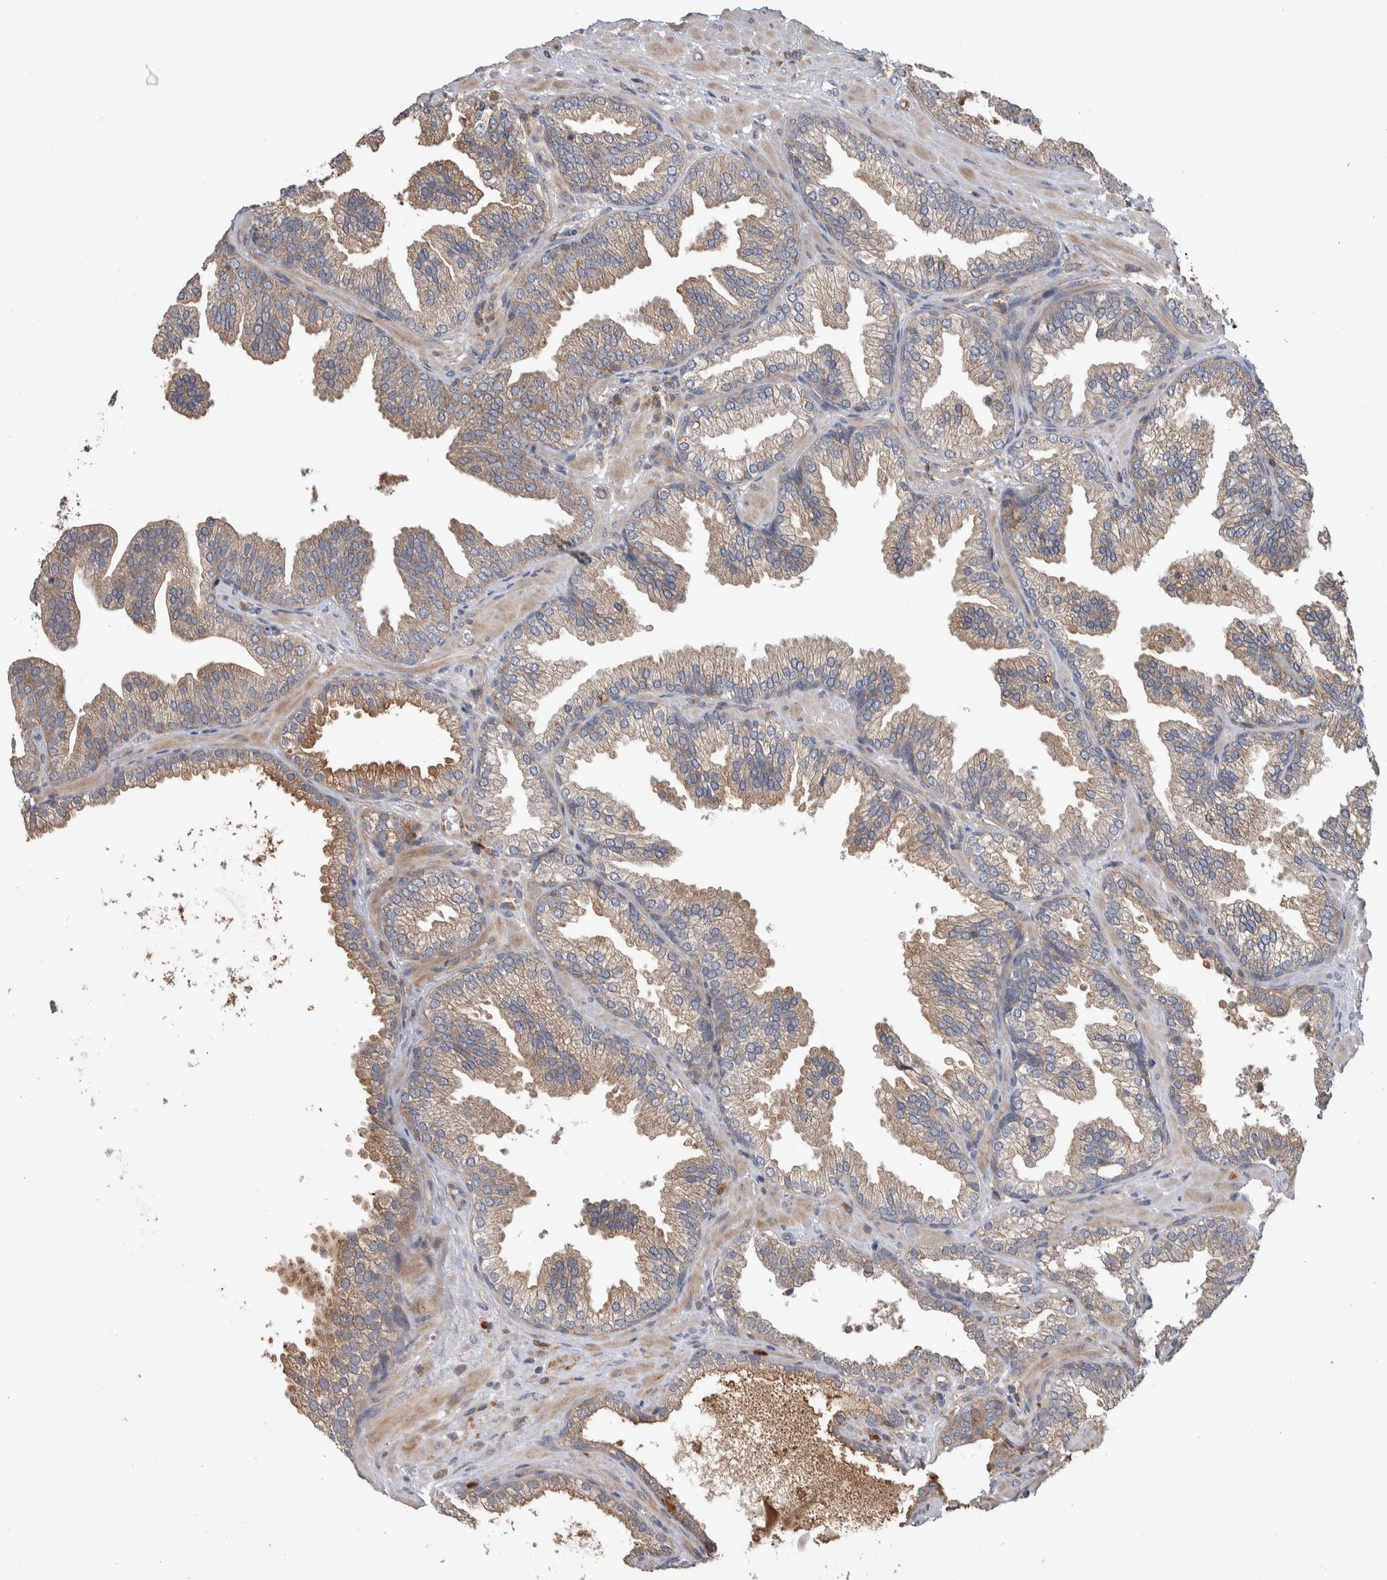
{"staining": {"intensity": "weak", "quantity": ">75%", "location": "cytoplasmic/membranous"}, "tissue": "prostate cancer", "cell_type": "Tumor cells", "image_type": "cancer", "snomed": [{"axis": "morphology", "description": "Adenocarcinoma, Low grade"}, {"axis": "topography", "description": "Prostate"}], "caption": "Prostate adenocarcinoma (low-grade) stained with DAB (3,3'-diaminobenzidine) IHC displays low levels of weak cytoplasmic/membranous staining in approximately >75% of tumor cells.", "gene": "SDCBP", "patient": {"sex": "male", "age": 62}}